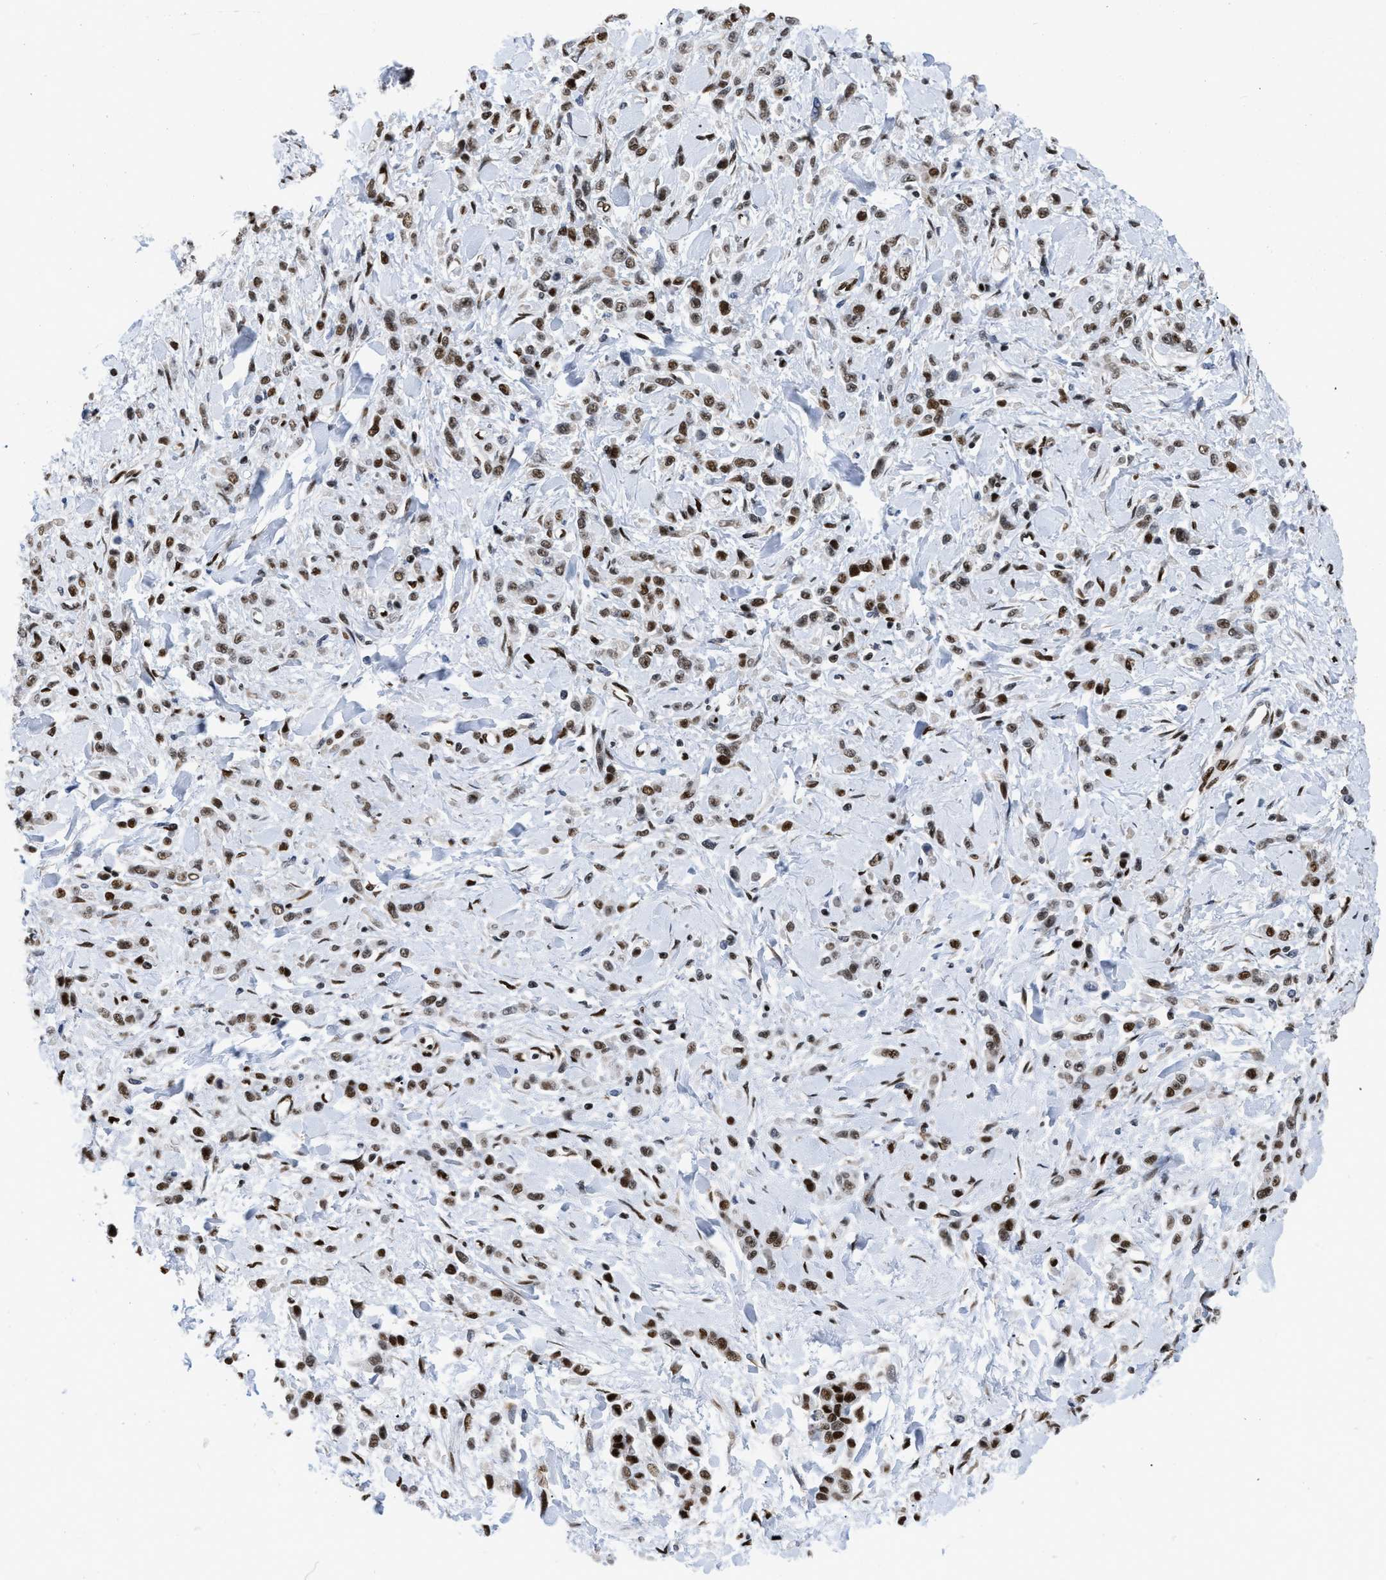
{"staining": {"intensity": "strong", "quantity": ">75%", "location": "nuclear"}, "tissue": "stomach cancer", "cell_type": "Tumor cells", "image_type": "cancer", "snomed": [{"axis": "morphology", "description": "Normal tissue, NOS"}, {"axis": "morphology", "description": "Adenocarcinoma, NOS"}, {"axis": "topography", "description": "Stomach"}], "caption": "Immunohistochemistry (IHC) of human adenocarcinoma (stomach) shows high levels of strong nuclear expression in approximately >75% of tumor cells.", "gene": "CREB1", "patient": {"sex": "male", "age": 82}}